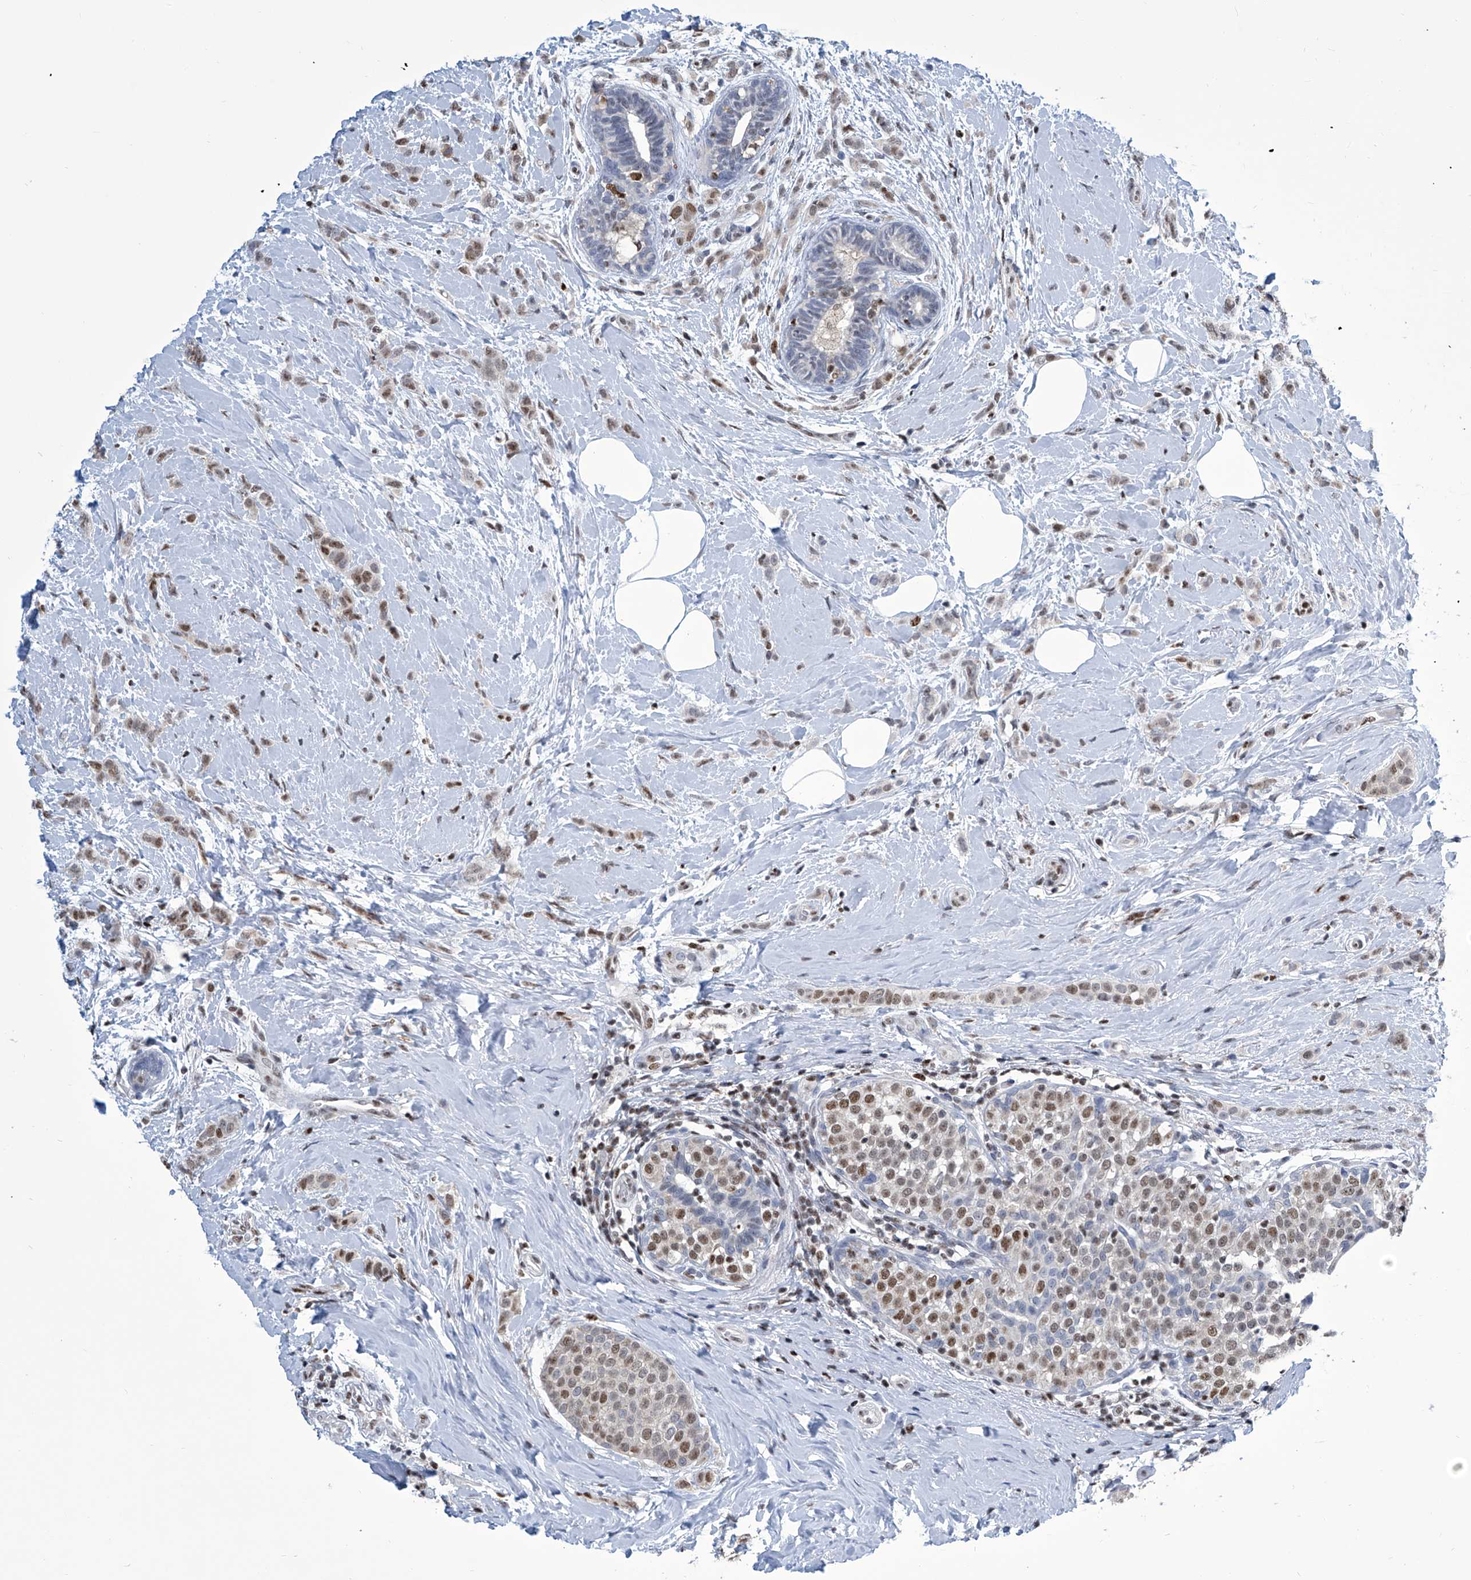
{"staining": {"intensity": "weak", "quantity": ">75%", "location": "nuclear"}, "tissue": "breast cancer", "cell_type": "Tumor cells", "image_type": "cancer", "snomed": [{"axis": "morphology", "description": "Lobular carcinoma, in situ"}, {"axis": "morphology", "description": "Lobular carcinoma"}, {"axis": "topography", "description": "Breast"}], "caption": "Lobular carcinoma in situ (breast) stained with DAB (3,3'-diaminobenzidine) IHC displays low levels of weak nuclear expression in about >75% of tumor cells. (IHC, brightfield microscopy, high magnification).", "gene": "SREBF2", "patient": {"sex": "female", "age": 41}}